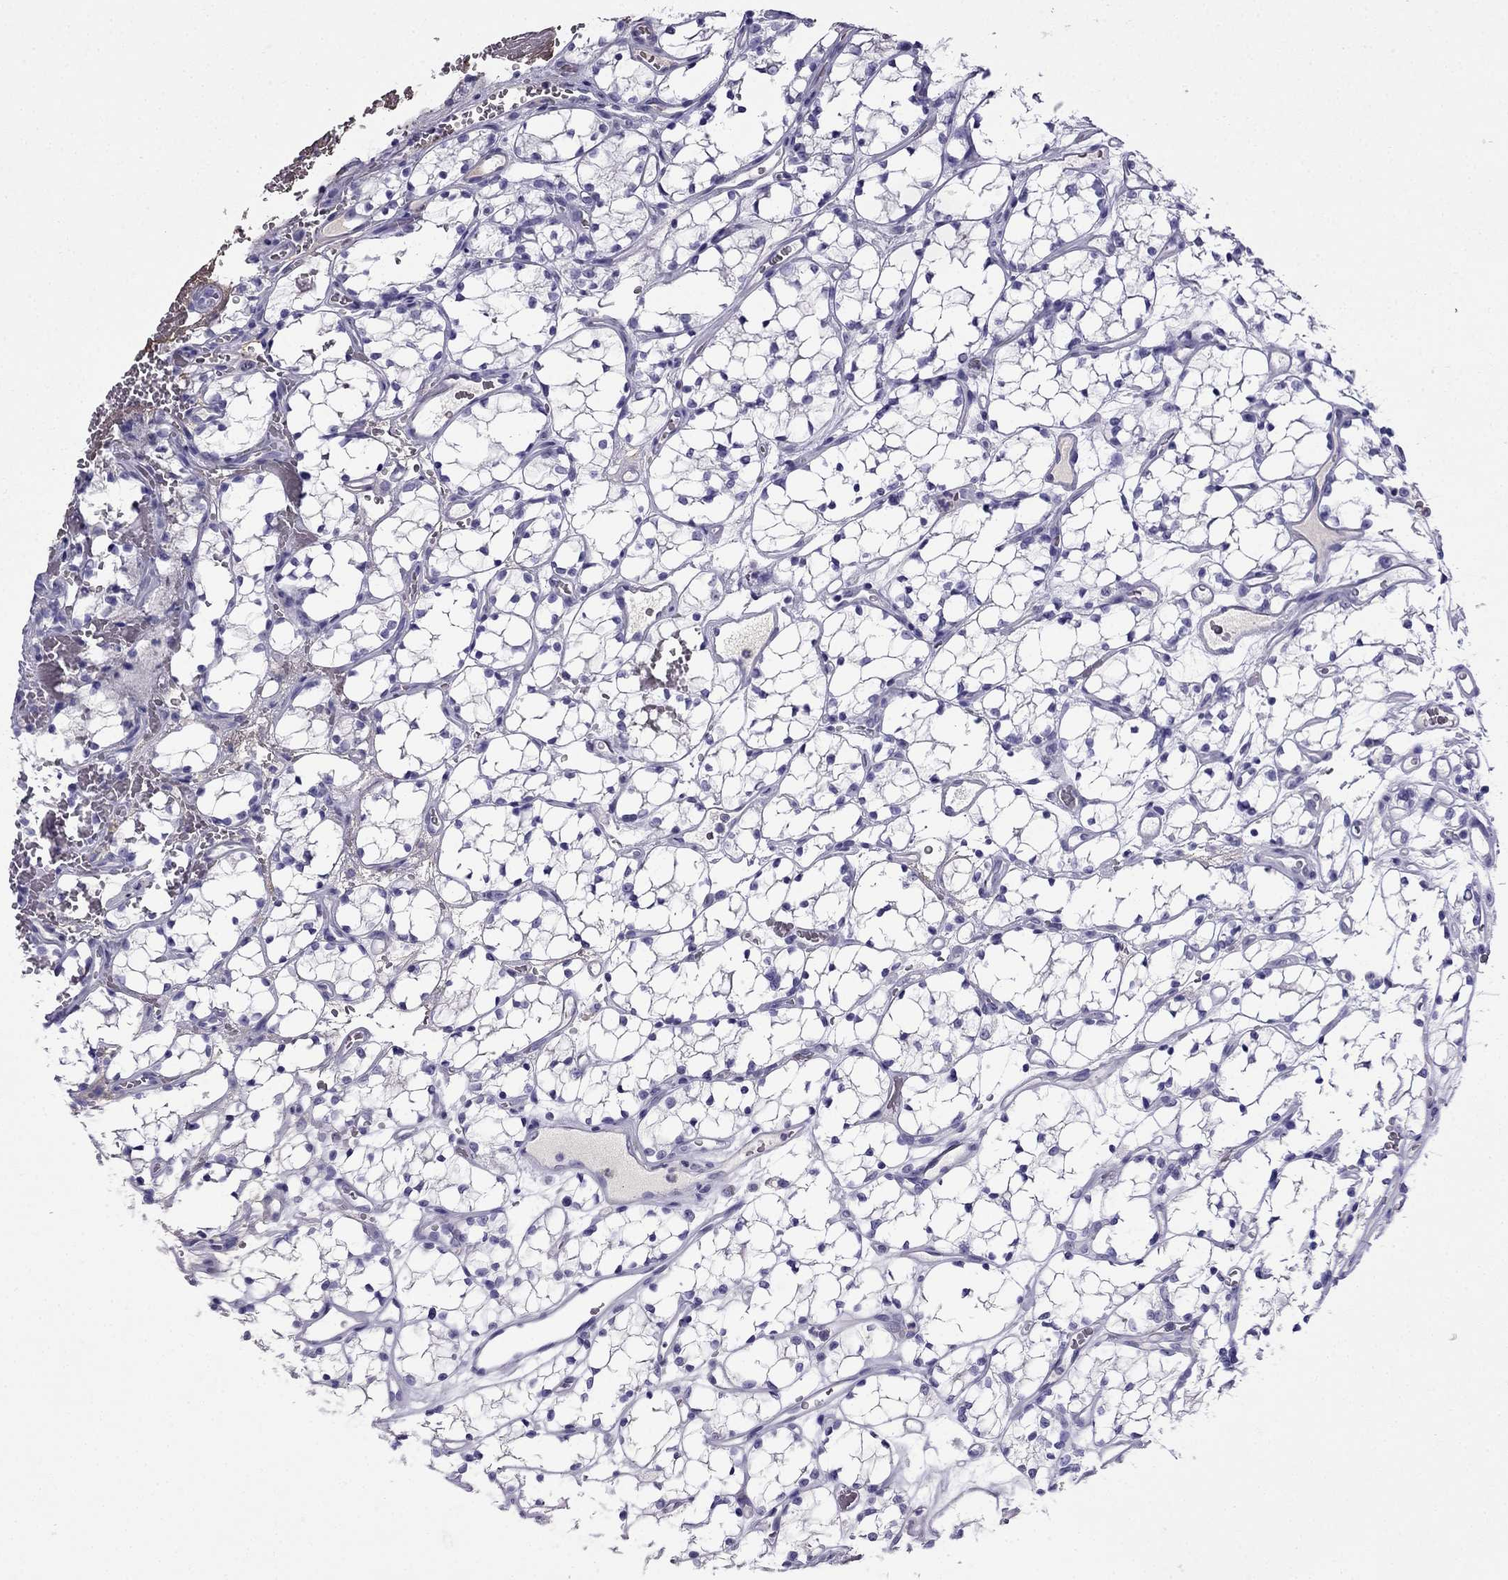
{"staining": {"intensity": "negative", "quantity": "none", "location": "none"}, "tissue": "renal cancer", "cell_type": "Tumor cells", "image_type": "cancer", "snomed": [{"axis": "morphology", "description": "Adenocarcinoma, NOS"}, {"axis": "topography", "description": "Kidney"}], "caption": "A high-resolution histopathology image shows IHC staining of renal cancer (adenocarcinoma), which reveals no significant staining in tumor cells.", "gene": "CDHR4", "patient": {"sex": "female", "age": 69}}